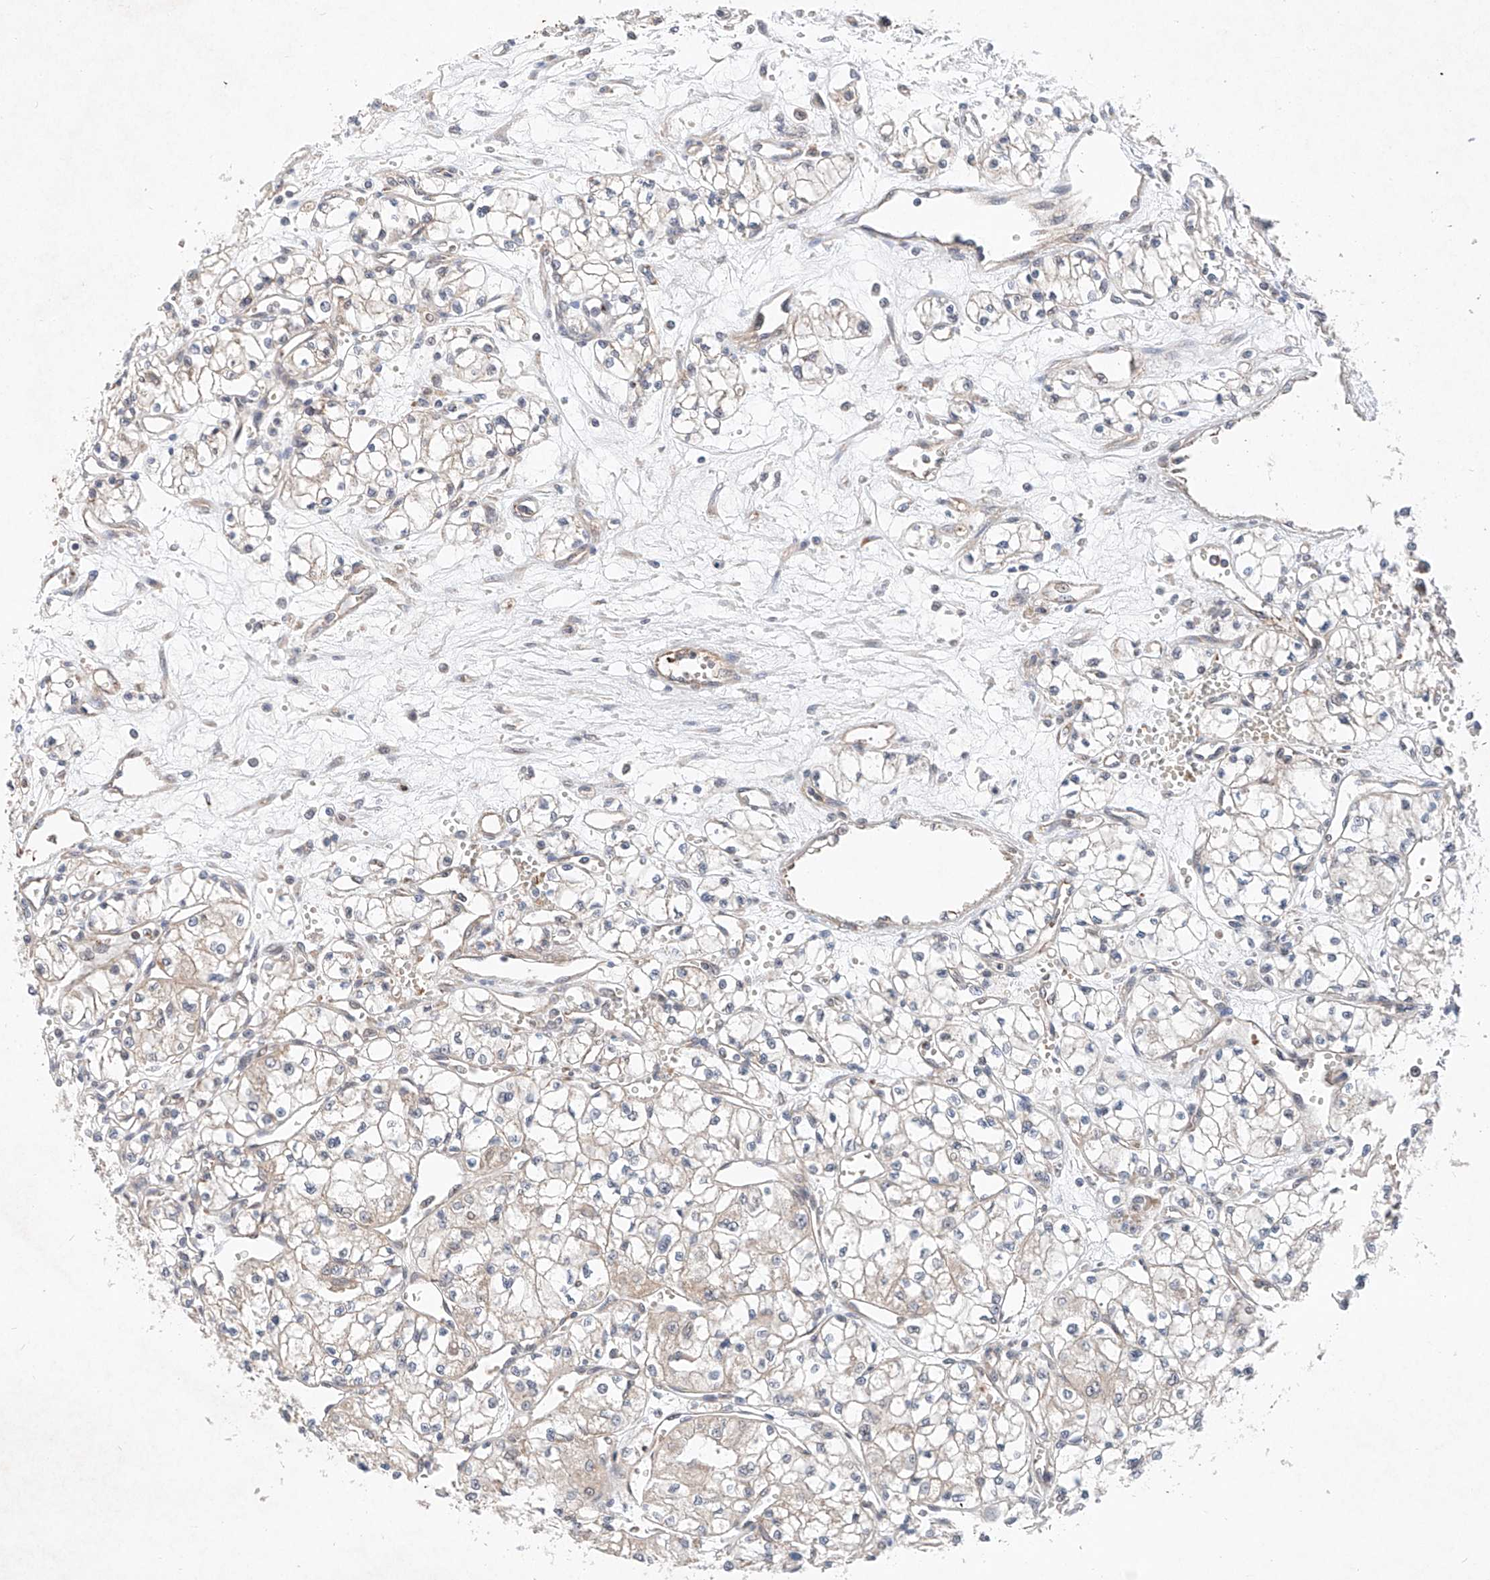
{"staining": {"intensity": "weak", "quantity": "<25%", "location": "cytoplasmic/membranous"}, "tissue": "renal cancer", "cell_type": "Tumor cells", "image_type": "cancer", "snomed": [{"axis": "morphology", "description": "Normal tissue, NOS"}, {"axis": "morphology", "description": "Adenocarcinoma, NOS"}, {"axis": "topography", "description": "Kidney"}], "caption": "High power microscopy photomicrograph of an IHC histopathology image of renal adenocarcinoma, revealing no significant expression in tumor cells.", "gene": "FASTK", "patient": {"sex": "male", "age": 59}}